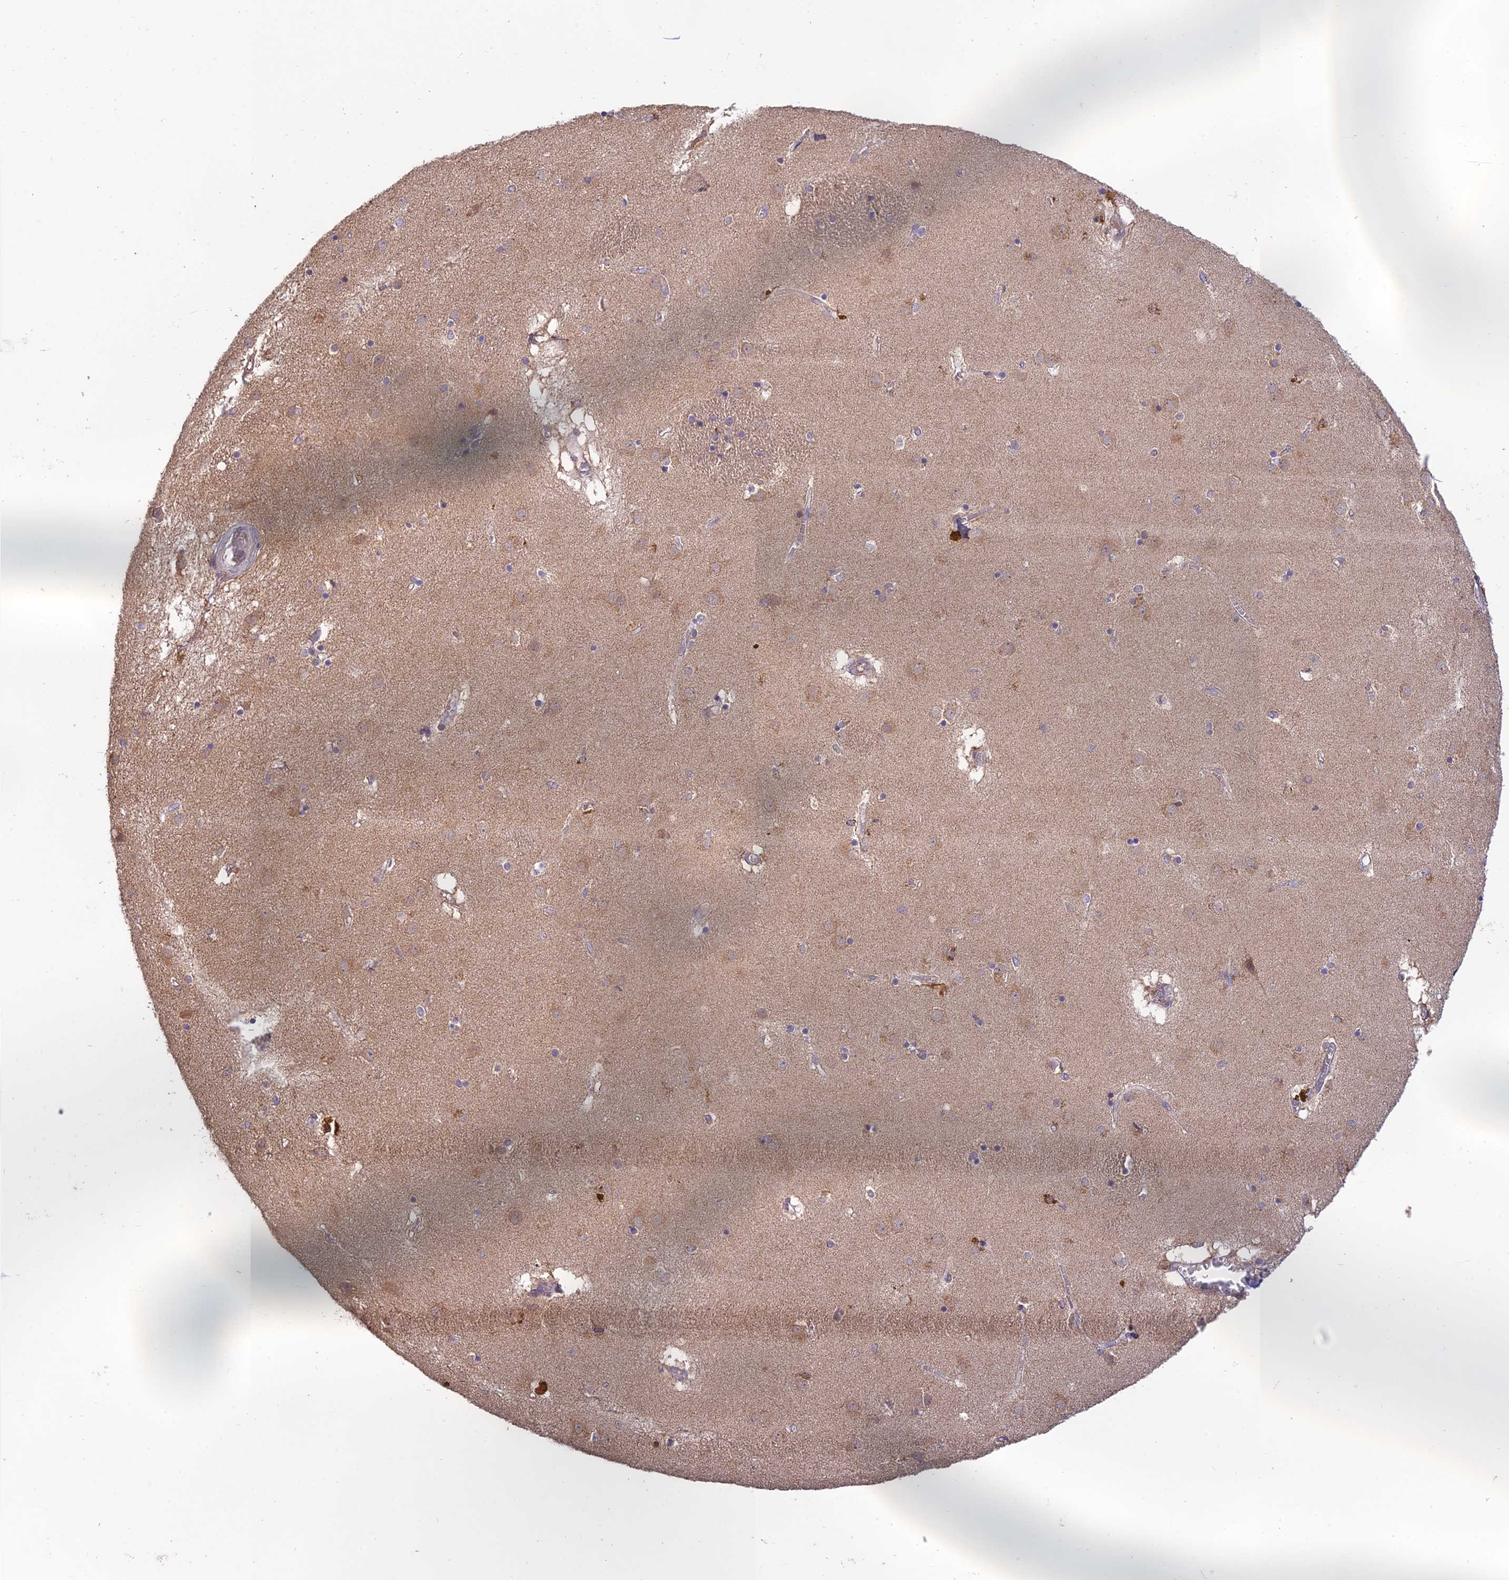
{"staining": {"intensity": "negative", "quantity": "none", "location": "none"}, "tissue": "caudate", "cell_type": "Glial cells", "image_type": "normal", "snomed": [{"axis": "morphology", "description": "Normal tissue, NOS"}, {"axis": "topography", "description": "Lateral ventricle wall"}], "caption": "A histopathology image of caudate stained for a protein exhibits no brown staining in glial cells.", "gene": "MRNIP", "patient": {"sex": "male", "age": 70}}